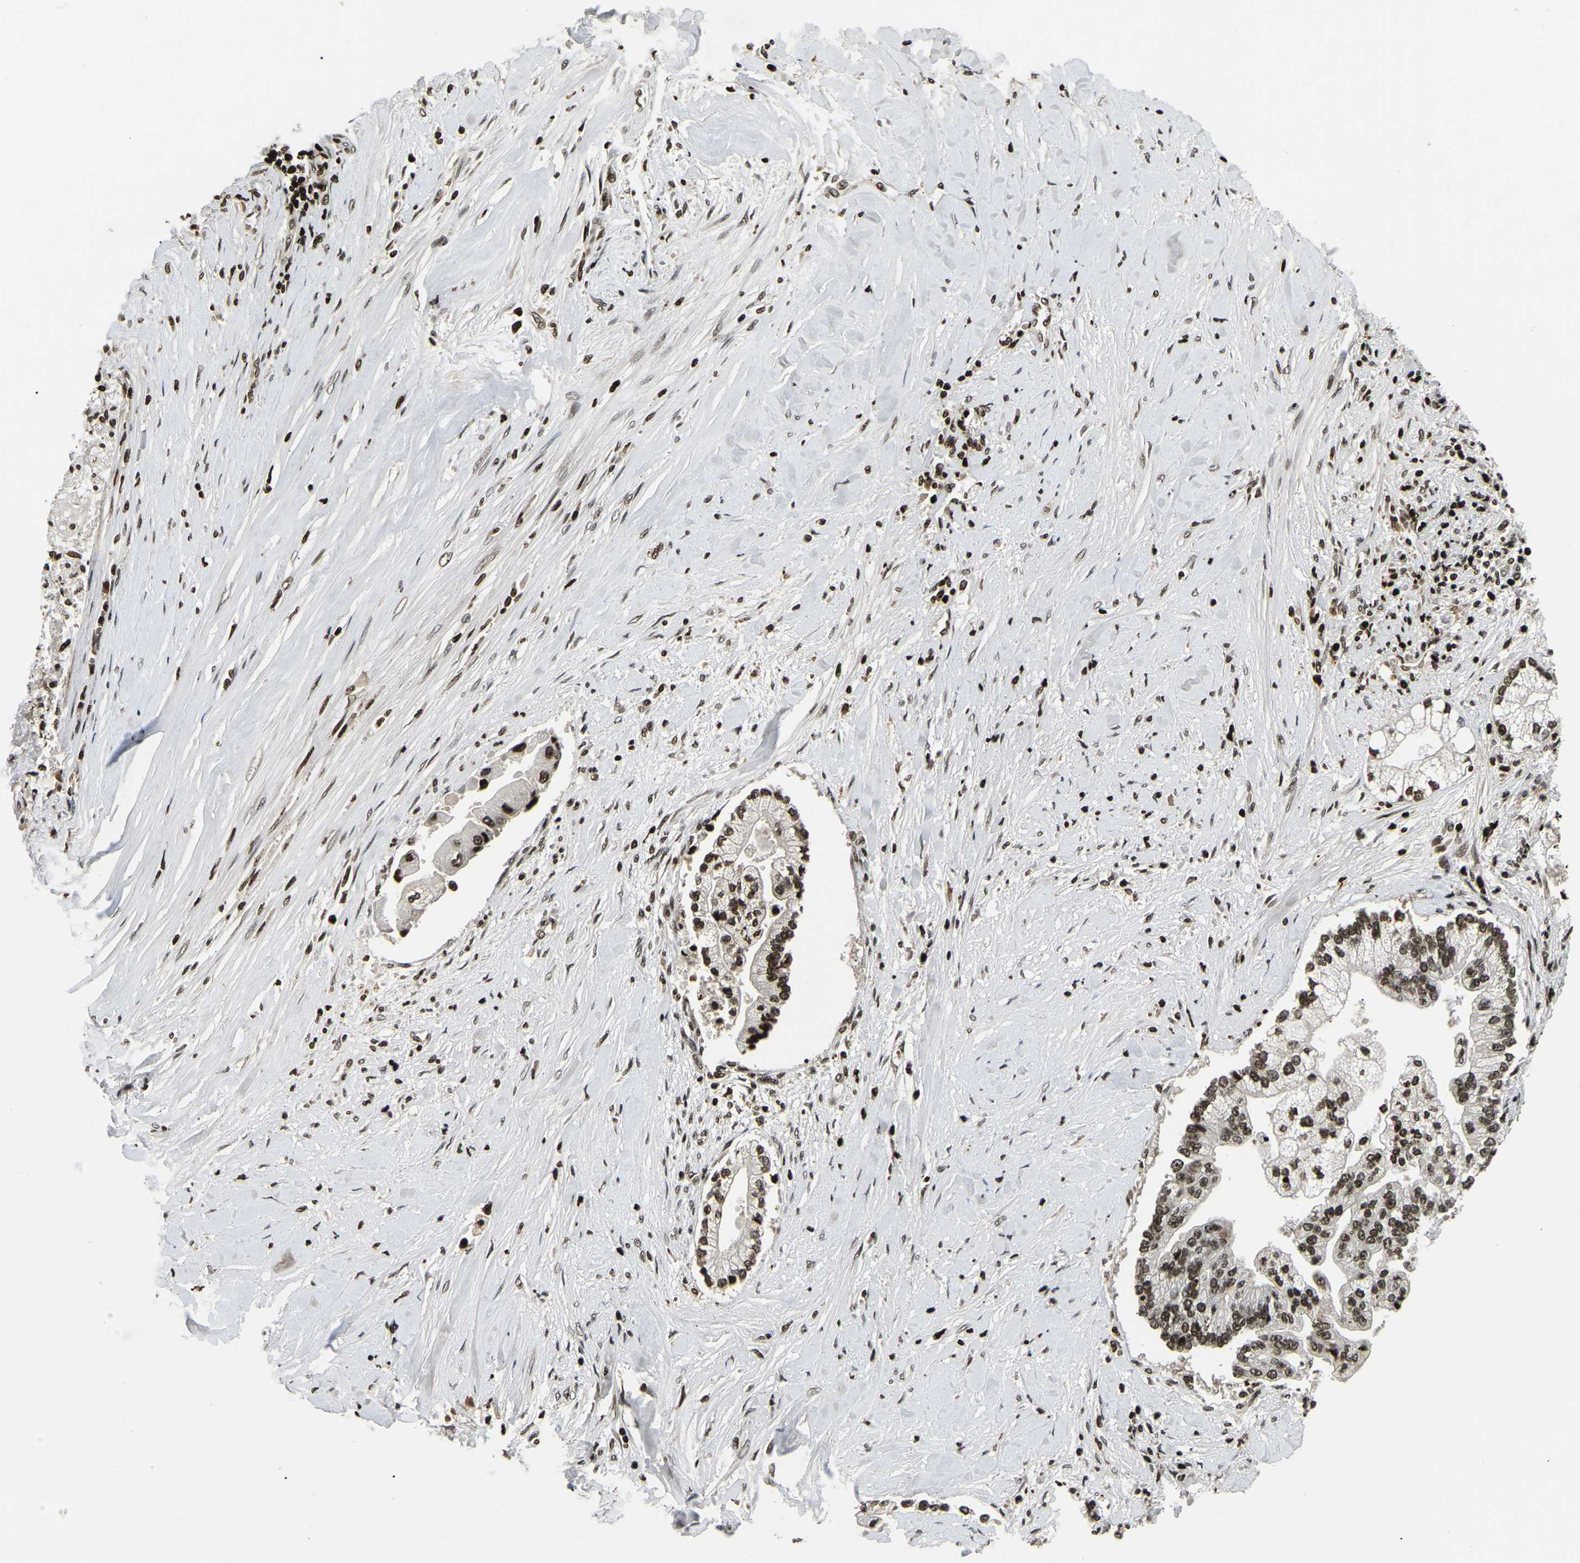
{"staining": {"intensity": "moderate", "quantity": ">75%", "location": "nuclear"}, "tissue": "liver cancer", "cell_type": "Tumor cells", "image_type": "cancer", "snomed": [{"axis": "morphology", "description": "Cholangiocarcinoma"}, {"axis": "topography", "description": "Liver"}], "caption": "DAB (3,3'-diaminobenzidine) immunohistochemical staining of human liver cancer (cholangiocarcinoma) demonstrates moderate nuclear protein staining in approximately >75% of tumor cells.", "gene": "LRRC61", "patient": {"sex": "male", "age": 50}}